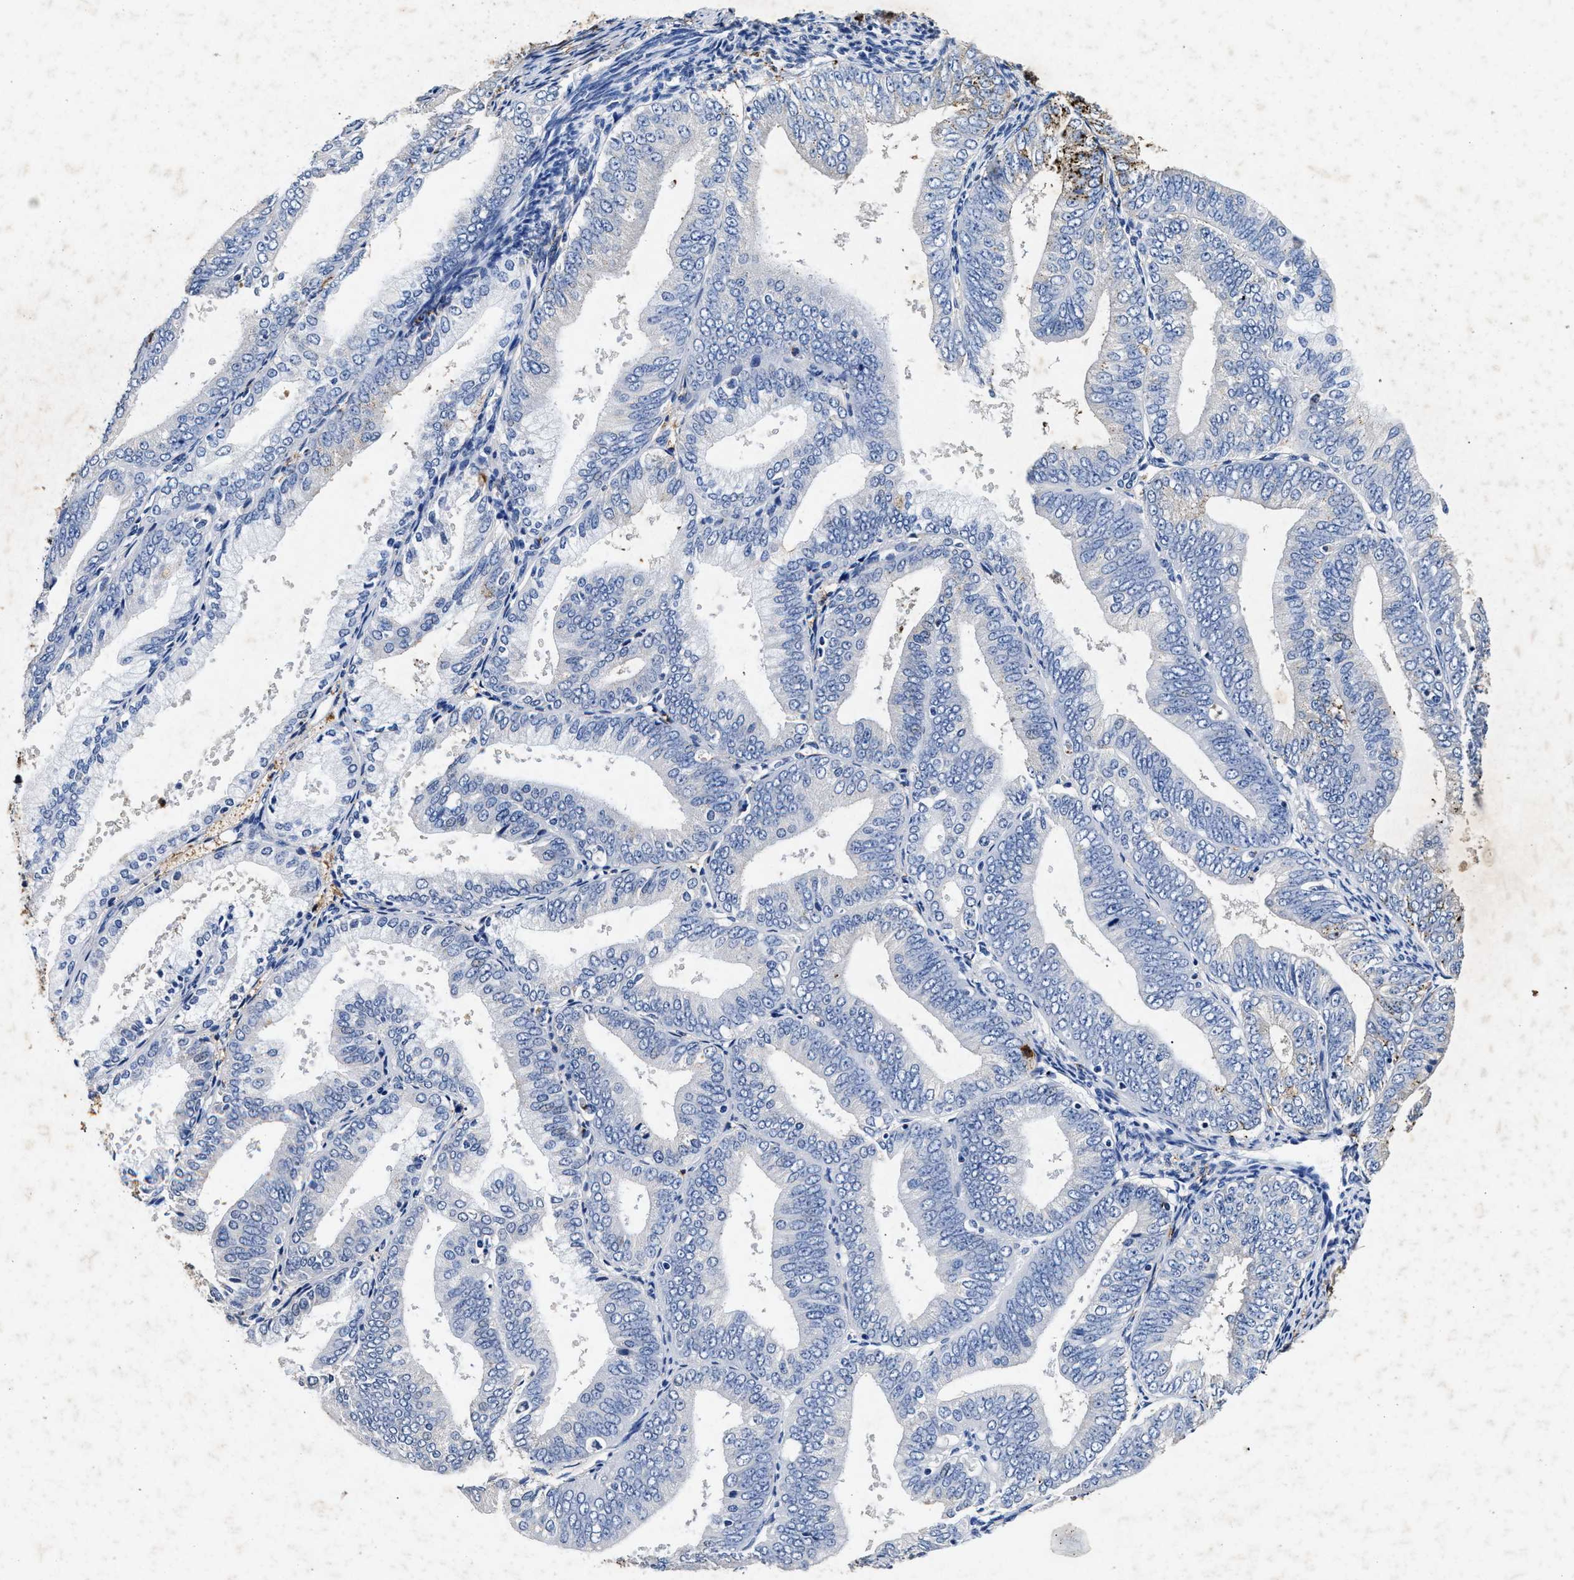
{"staining": {"intensity": "negative", "quantity": "none", "location": "none"}, "tissue": "endometrial cancer", "cell_type": "Tumor cells", "image_type": "cancer", "snomed": [{"axis": "morphology", "description": "Adenocarcinoma, NOS"}, {"axis": "topography", "description": "Endometrium"}], "caption": "Immunohistochemistry (IHC) photomicrograph of human endometrial cancer (adenocarcinoma) stained for a protein (brown), which displays no staining in tumor cells. (DAB (3,3'-diaminobenzidine) immunohistochemistry visualized using brightfield microscopy, high magnification).", "gene": "LTB4R2", "patient": {"sex": "female", "age": 63}}